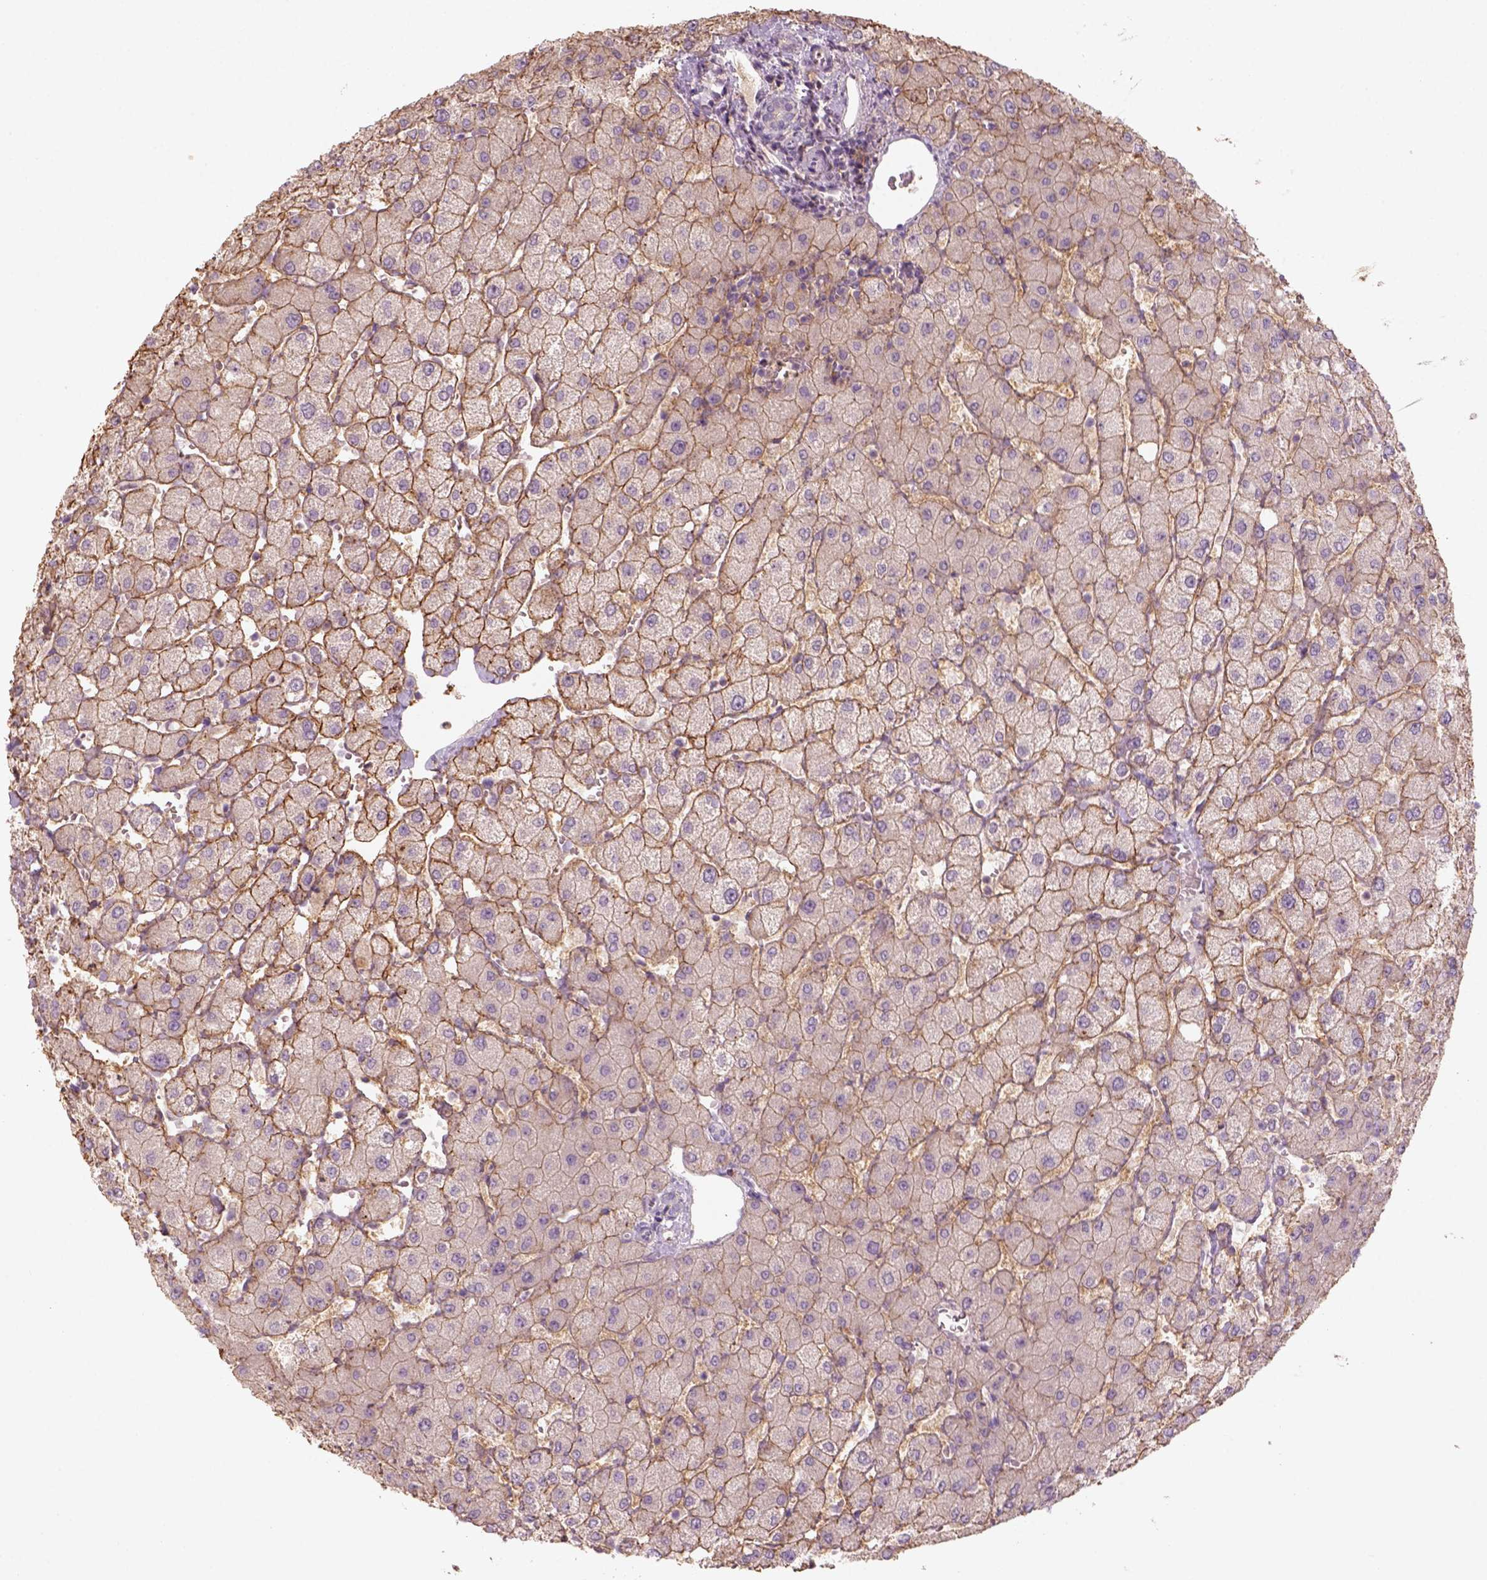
{"staining": {"intensity": "weak", "quantity": "<25%", "location": "cytoplasmic/membranous"}, "tissue": "liver", "cell_type": "Cholangiocytes", "image_type": "normal", "snomed": [{"axis": "morphology", "description": "Normal tissue, NOS"}, {"axis": "topography", "description": "Liver"}], "caption": "Protein analysis of benign liver displays no significant expression in cholangiocytes.", "gene": "AQP9", "patient": {"sex": "female", "age": 54}}